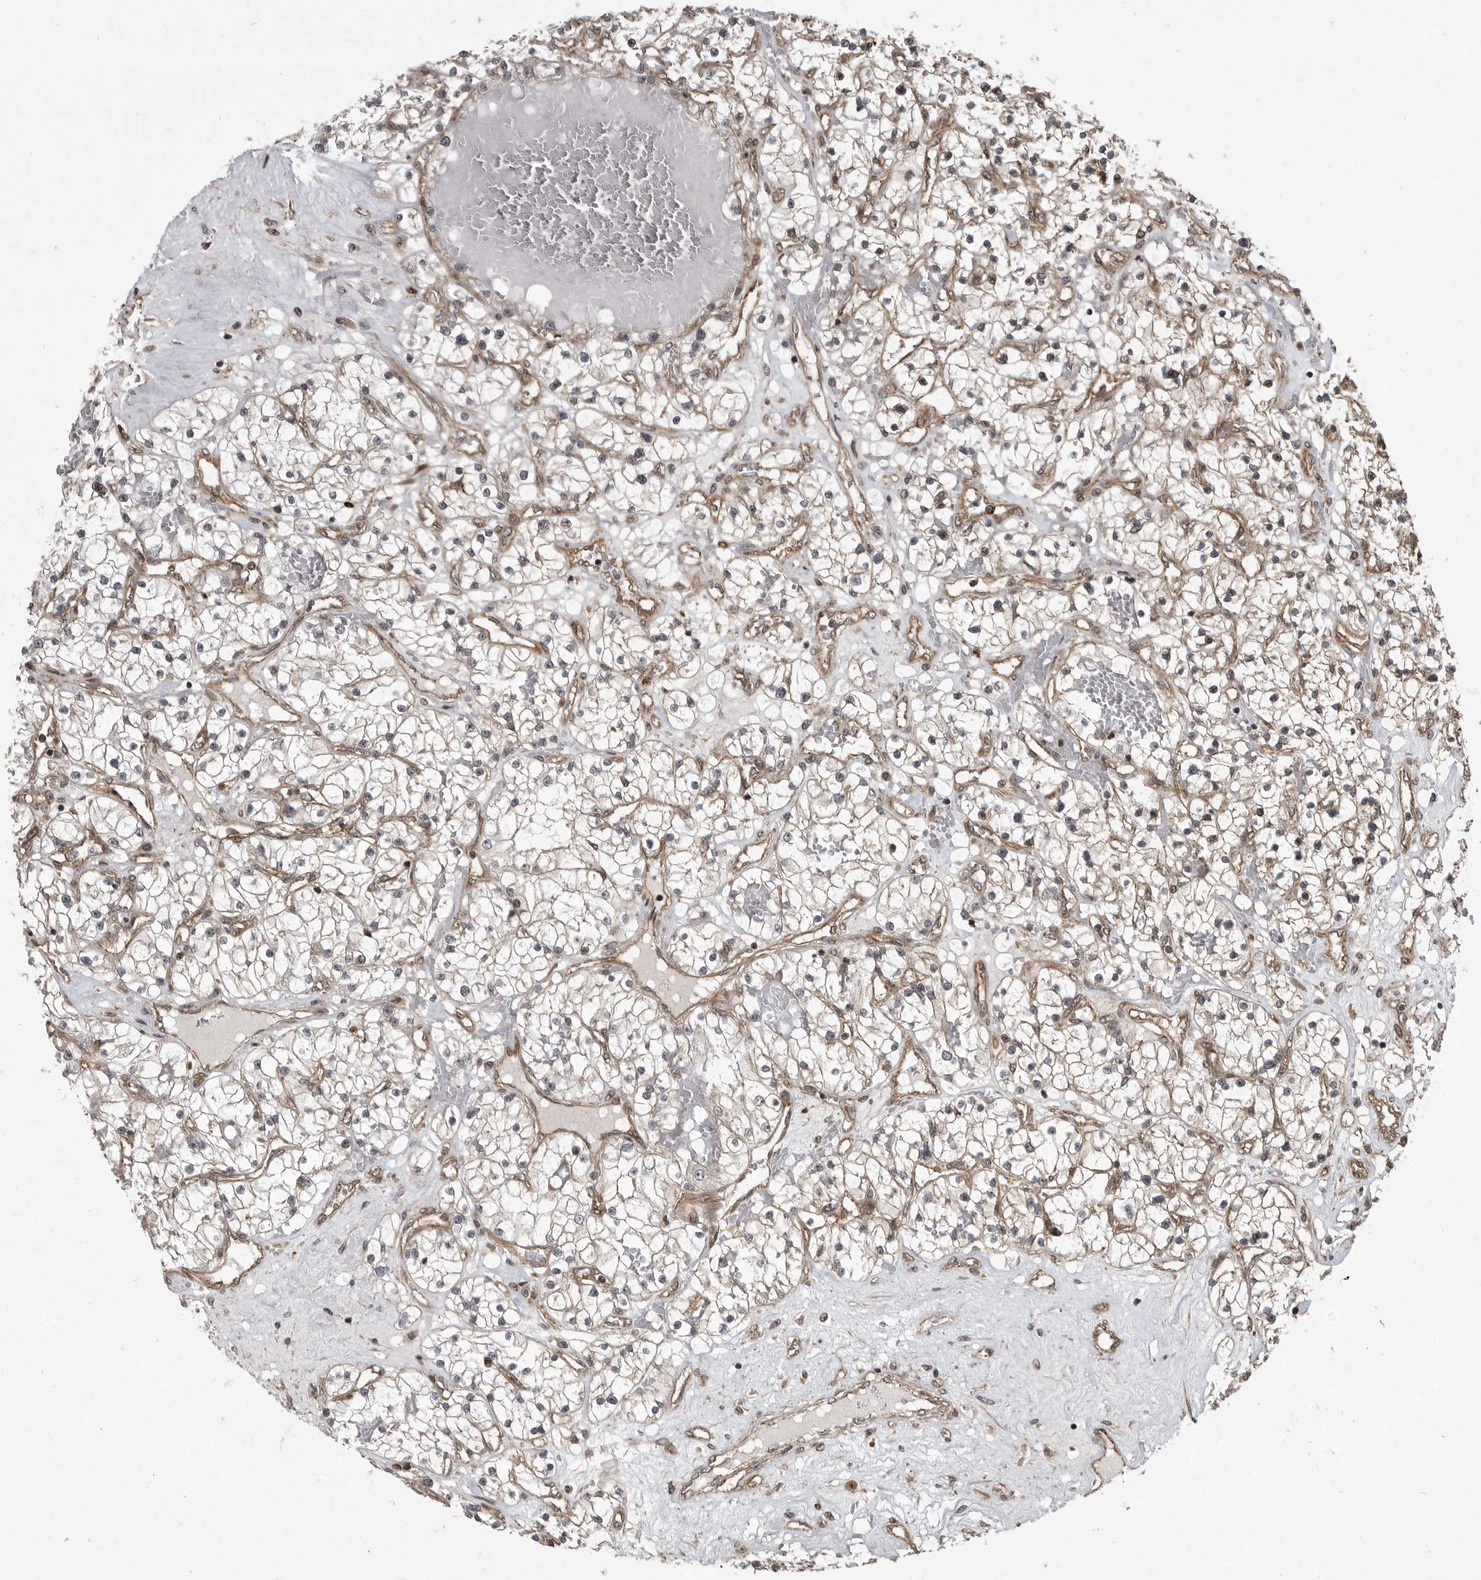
{"staining": {"intensity": "weak", "quantity": "25%-75%", "location": "cytoplasmic/membranous"}, "tissue": "renal cancer", "cell_type": "Tumor cells", "image_type": "cancer", "snomed": [{"axis": "morphology", "description": "Normal tissue, NOS"}, {"axis": "morphology", "description": "Adenocarcinoma, NOS"}, {"axis": "topography", "description": "Kidney"}], "caption": "Protein expression analysis of human adenocarcinoma (renal) reveals weak cytoplasmic/membranous expression in about 25%-75% of tumor cells.", "gene": "DNAJC8", "patient": {"sex": "male", "age": 68}}